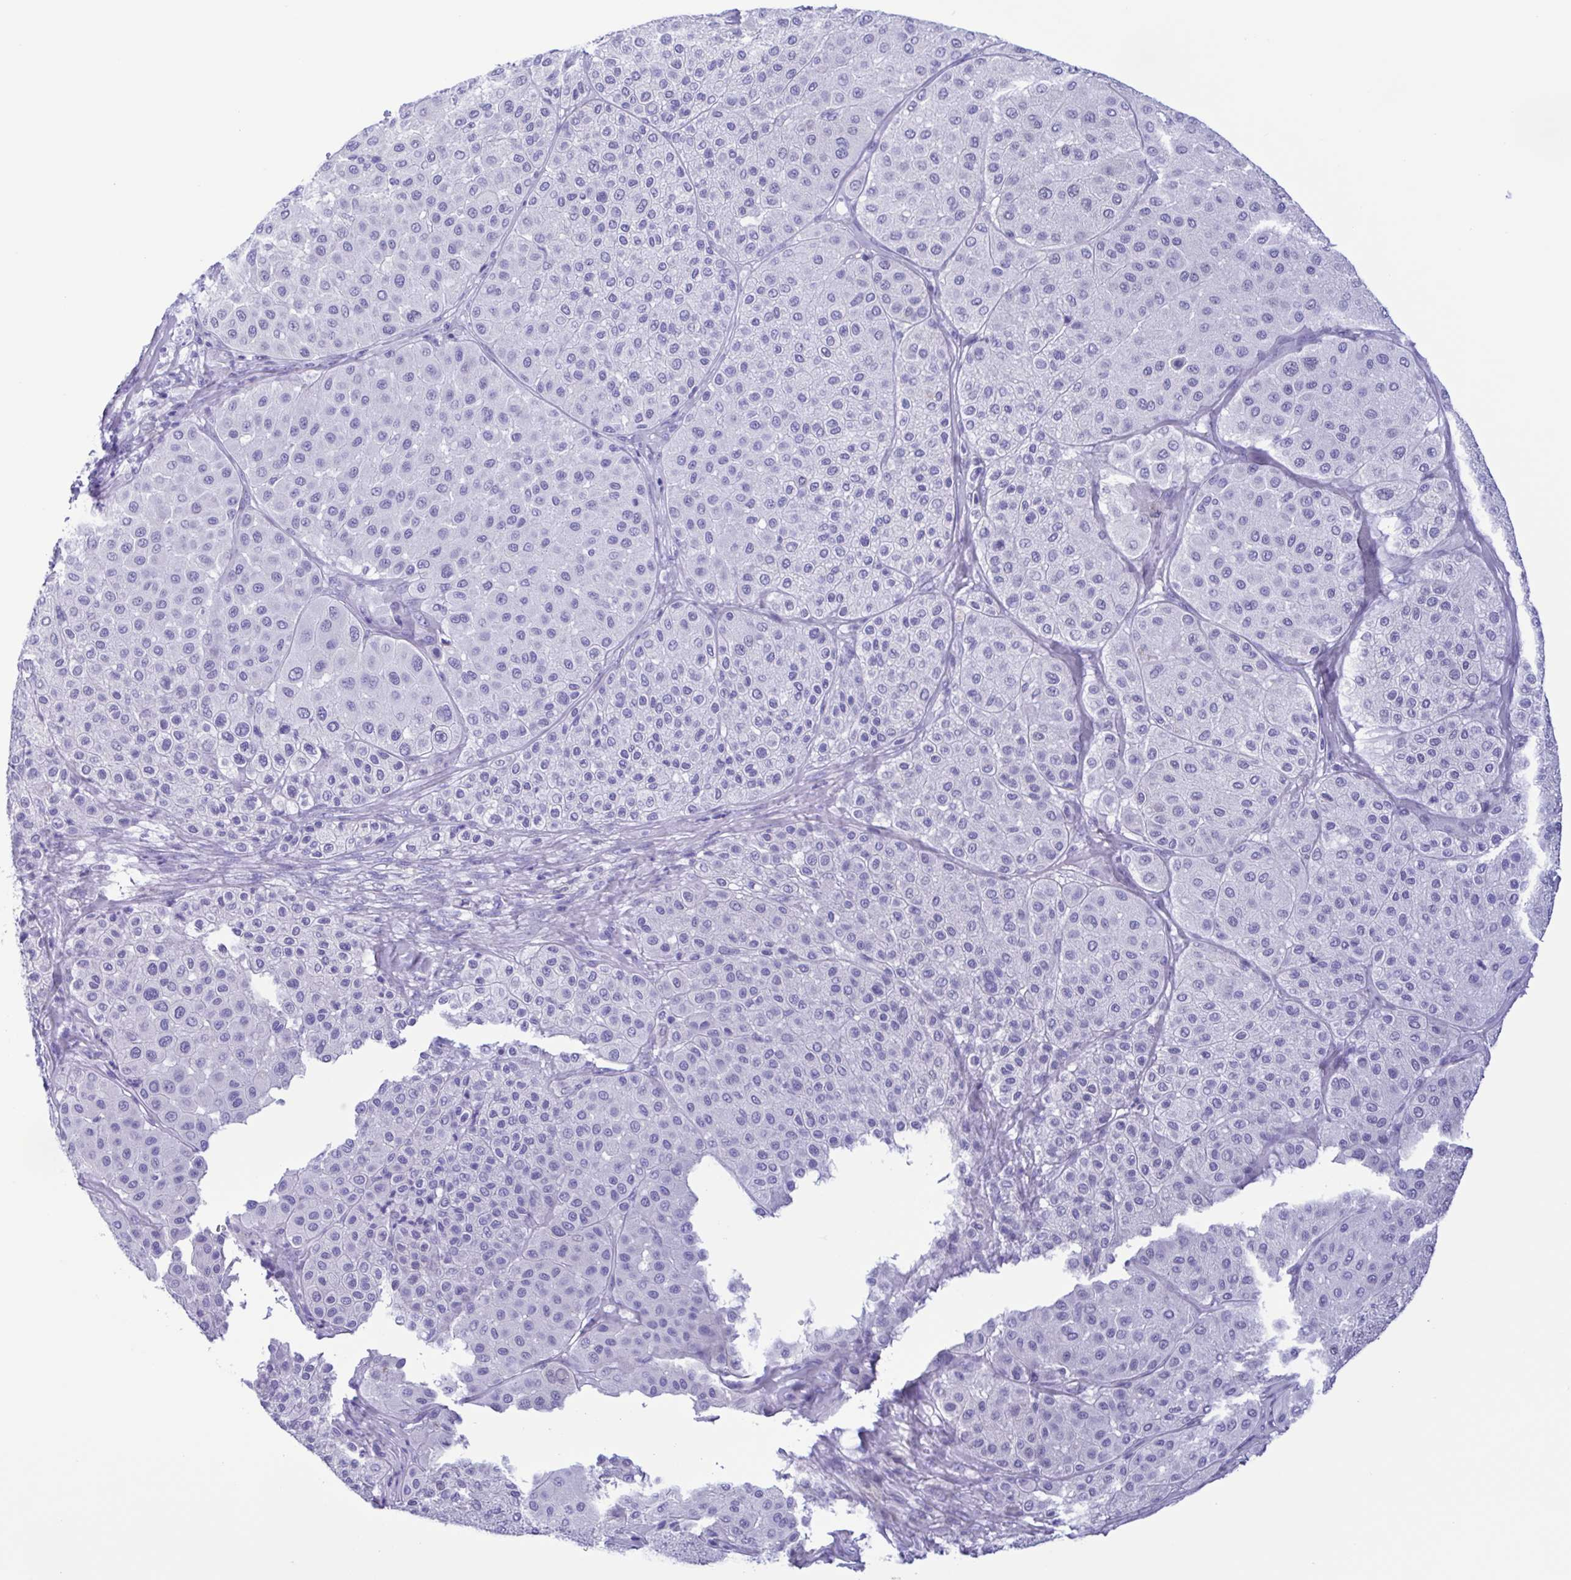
{"staining": {"intensity": "negative", "quantity": "none", "location": "none"}, "tissue": "melanoma", "cell_type": "Tumor cells", "image_type": "cancer", "snomed": [{"axis": "morphology", "description": "Malignant melanoma, Metastatic site"}, {"axis": "topography", "description": "Smooth muscle"}], "caption": "IHC image of neoplastic tissue: human melanoma stained with DAB demonstrates no significant protein staining in tumor cells. (DAB (3,3'-diaminobenzidine) immunohistochemistry with hematoxylin counter stain).", "gene": "TSPY2", "patient": {"sex": "male", "age": 41}}